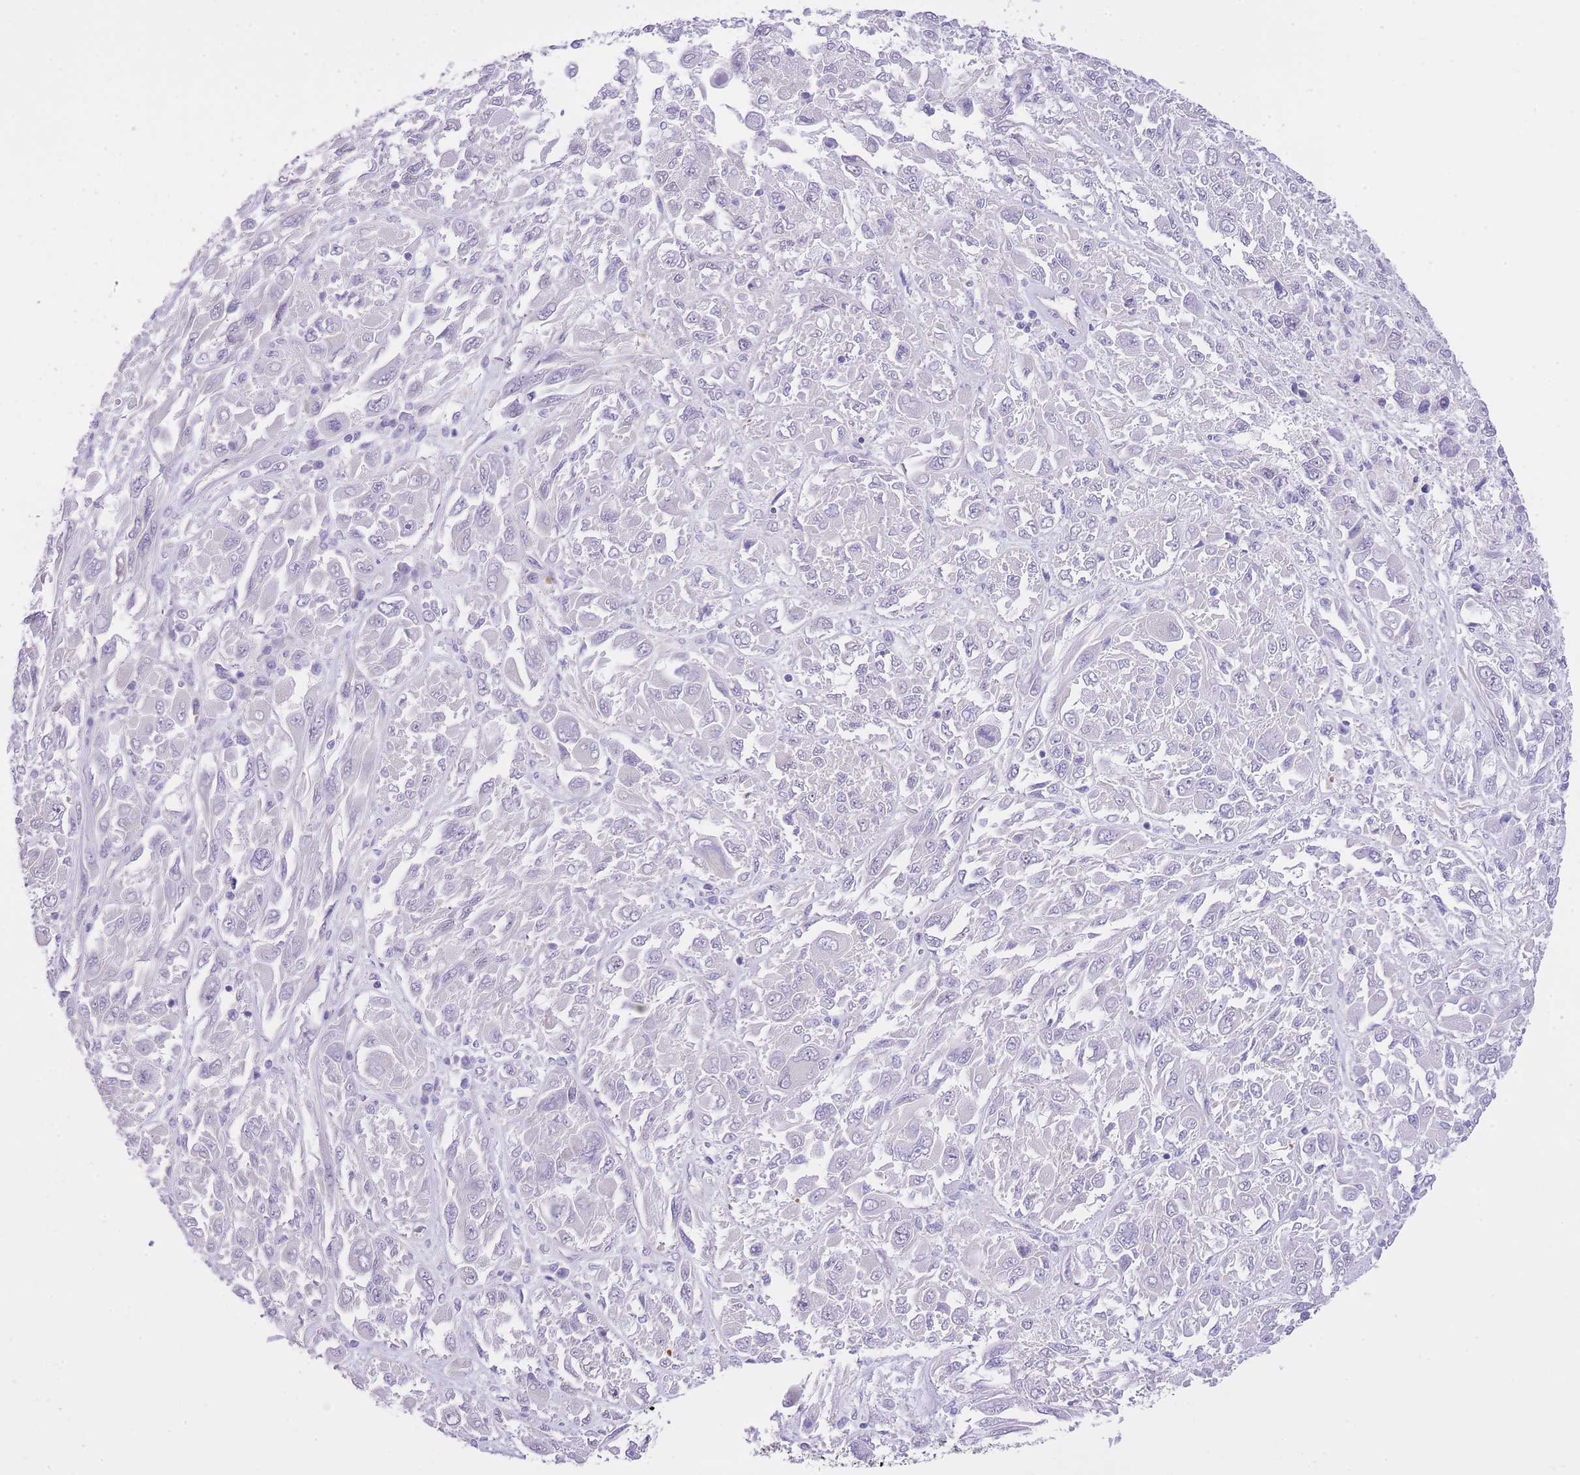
{"staining": {"intensity": "negative", "quantity": "none", "location": "none"}, "tissue": "melanoma", "cell_type": "Tumor cells", "image_type": "cancer", "snomed": [{"axis": "morphology", "description": "Malignant melanoma, NOS"}, {"axis": "topography", "description": "Skin"}], "caption": "Tumor cells are negative for protein expression in human malignant melanoma.", "gene": "MEIOSIN", "patient": {"sex": "female", "age": 91}}